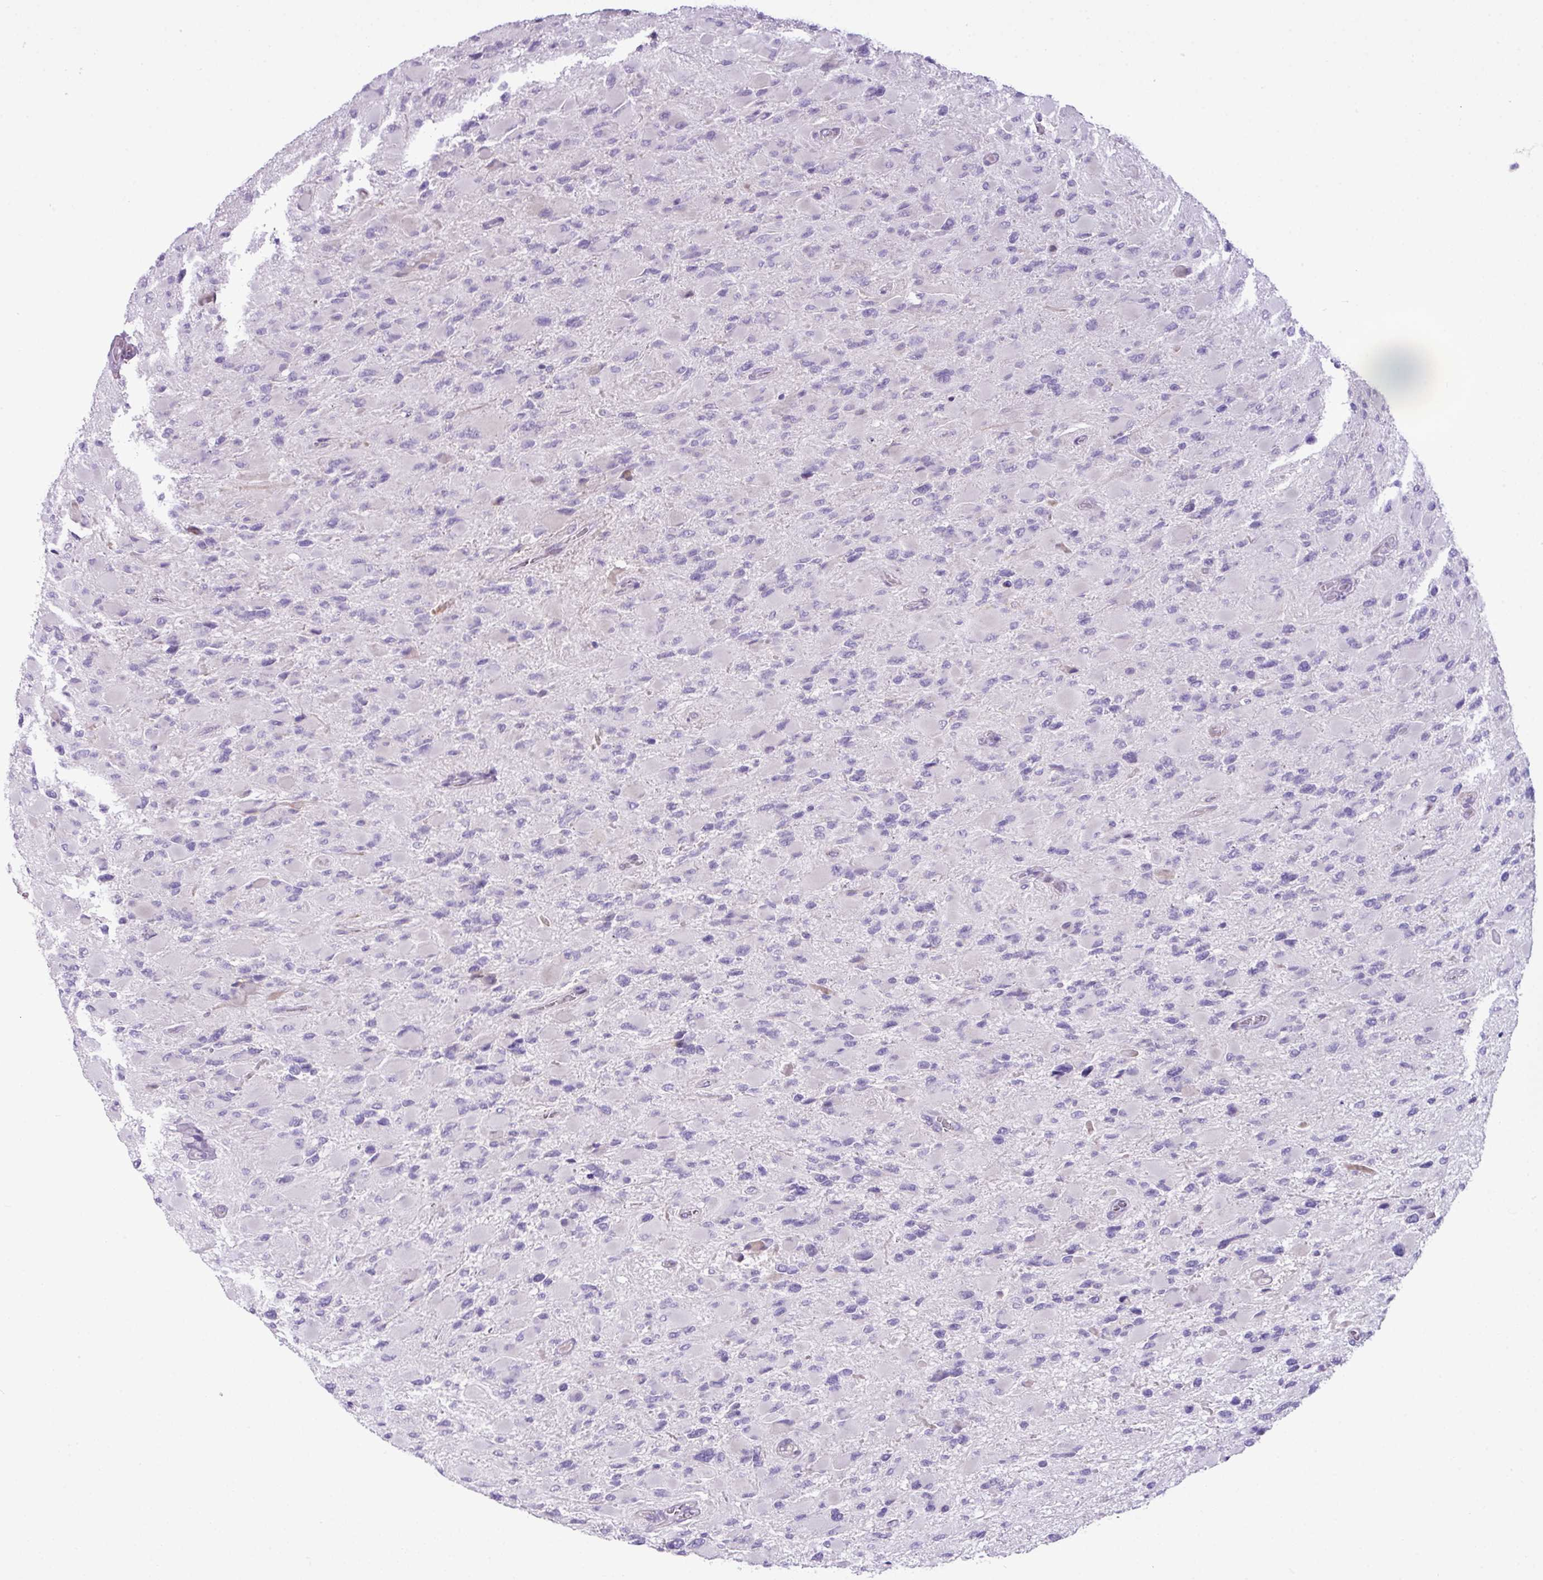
{"staining": {"intensity": "negative", "quantity": "none", "location": "none"}, "tissue": "glioma", "cell_type": "Tumor cells", "image_type": "cancer", "snomed": [{"axis": "morphology", "description": "Glioma, malignant, High grade"}, {"axis": "topography", "description": "Cerebral cortex"}], "caption": "Malignant glioma (high-grade) was stained to show a protein in brown. There is no significant expression in tumor cells. (Immunohistochemistry, brightfield microscopy, high magnification).", "gene": "RGS21", "patient": {"sex": "female", "age": 36}}